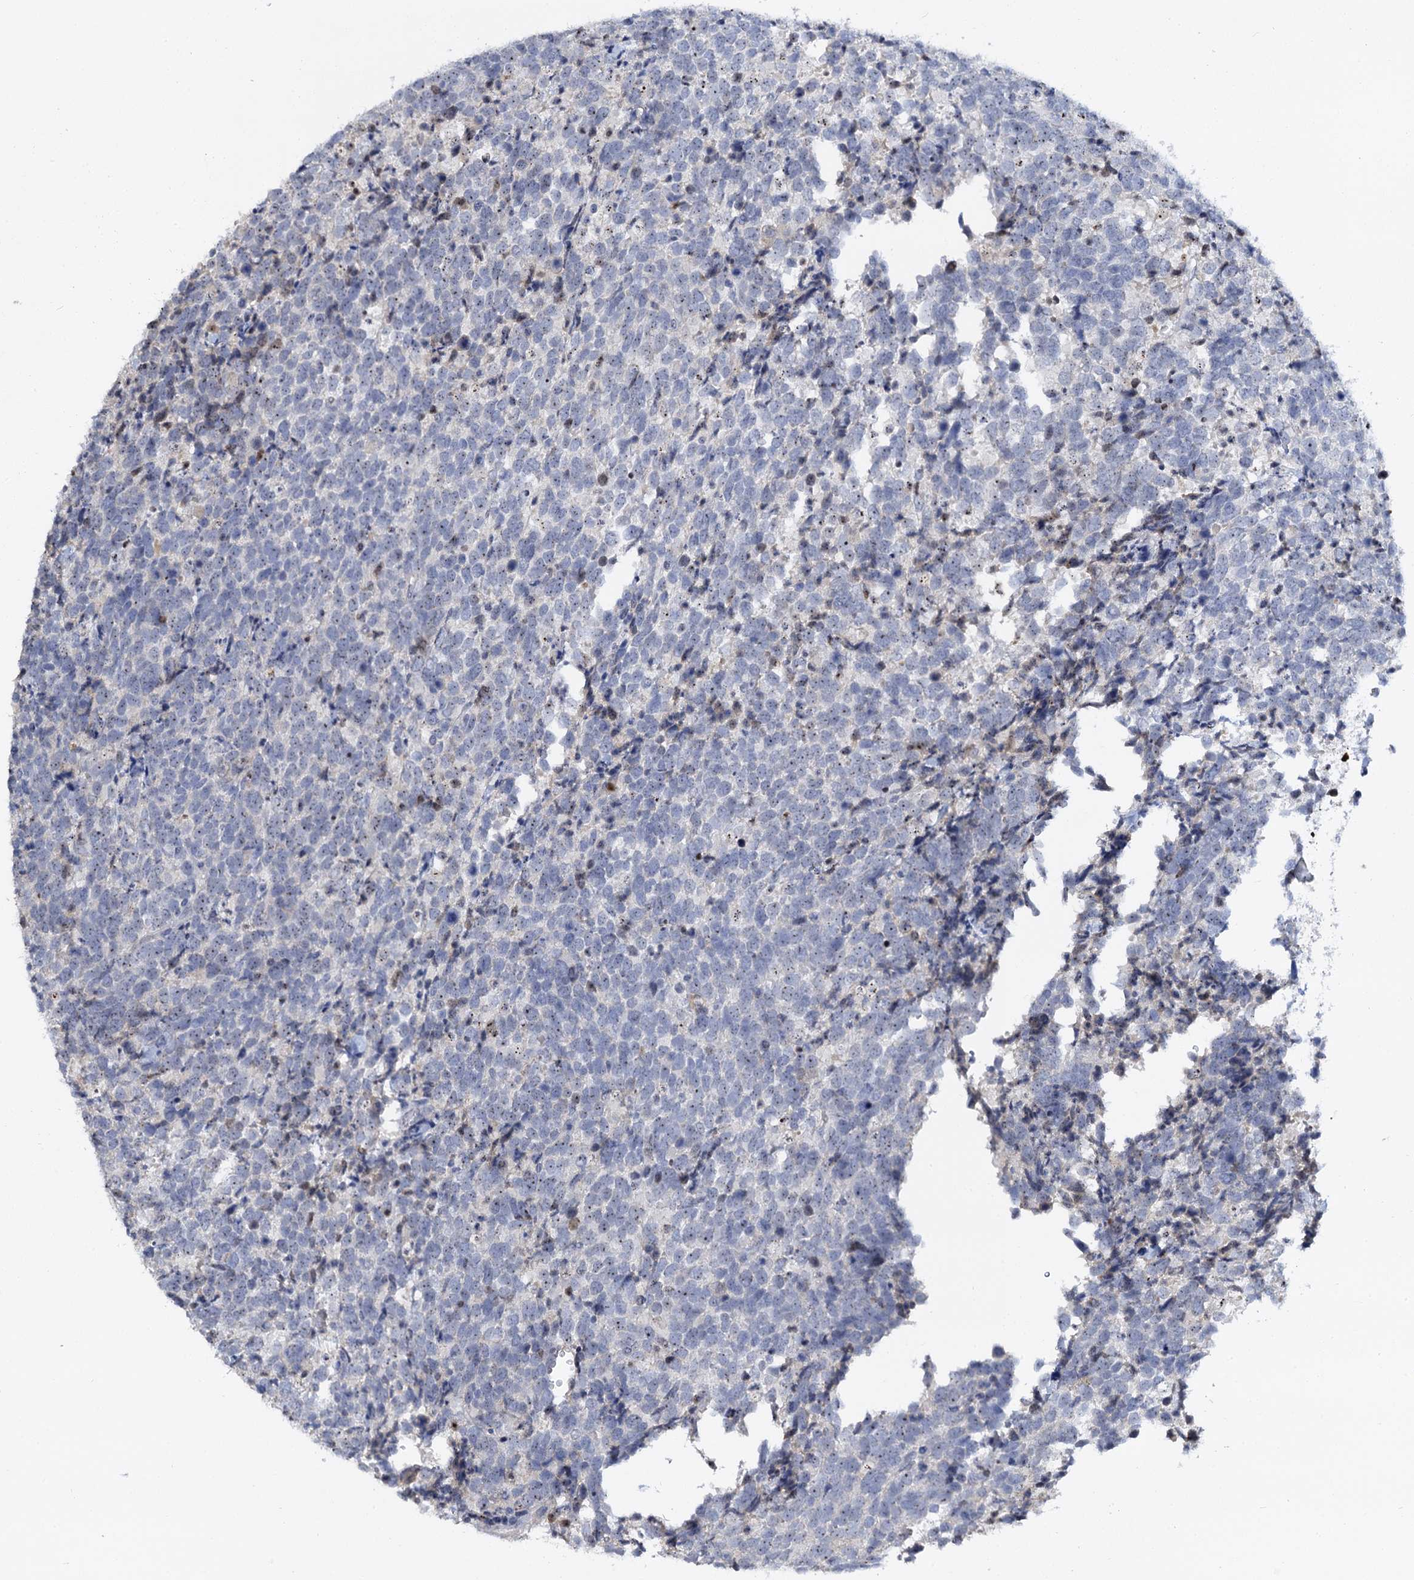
{"staining": {"intensity": "weak", "quantity": "<25%", "location": "nuclear"}, "tissue": "urothelial cancer", "cell_type": "Tumor cells", "image_type": "cancer", "snomed": [{"axis": "morphology", "description": "Urothelial carcinoma, High grade"}, {"axis": "topography", "description": "Urinary bladder"}], "caption": "DAB (3,3'-diaminobenzidine) immunohistochemical staining of human high-grade urothelial carcinoma displays no significant positivity in tumor cells. The staining was performed using DAB (3,3'-diaminobenzidine) to visualize the protein expression in brown, while the nuclei were stained in blue with hematoxylin (Magnification: 20x).", "gene": "NOP2", "patient": {"sex": "female", "age": 82}}